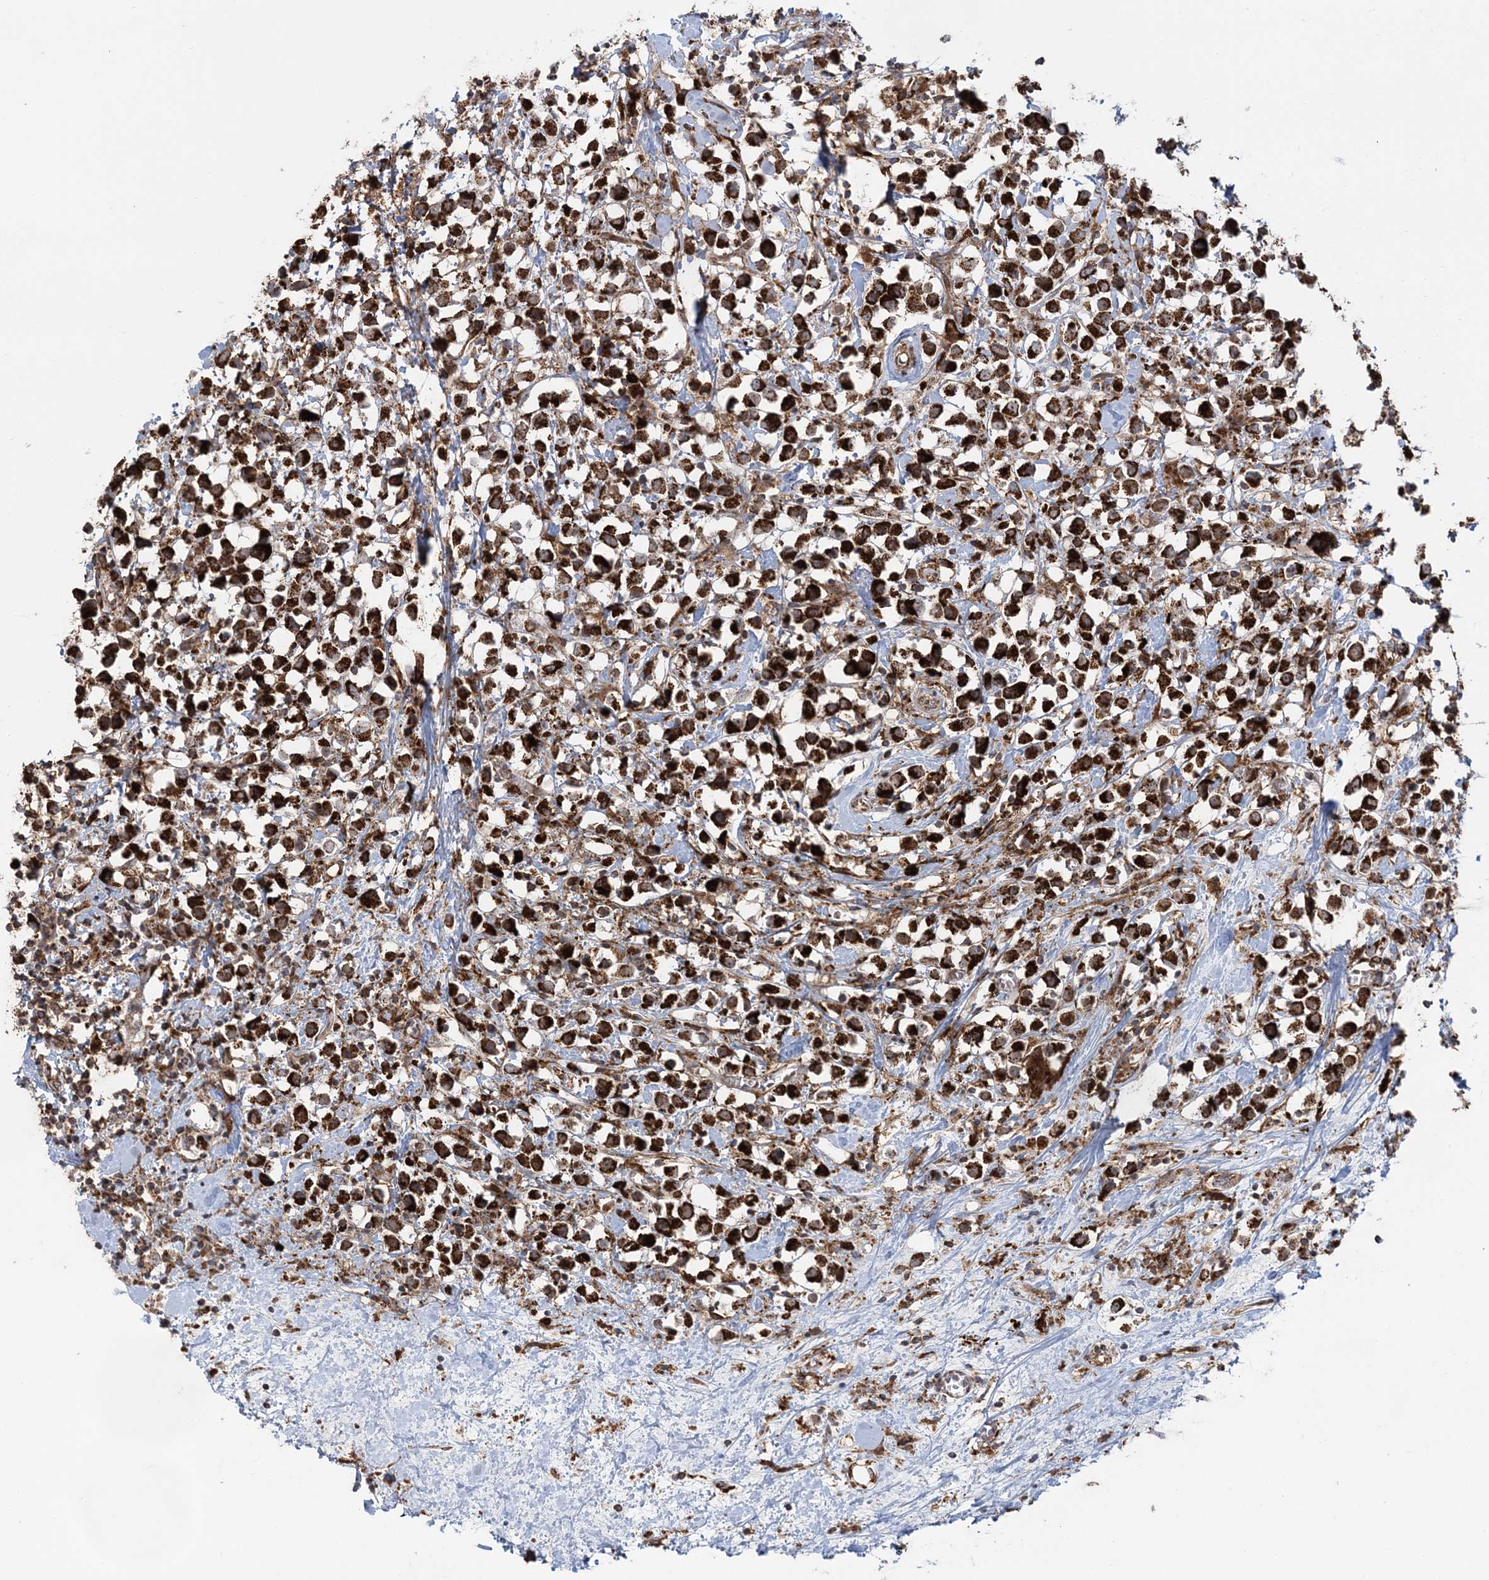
{"staining": {"intensity": "strong", "quantity": ">75%", "location": "cytoplasmic/membranous"}, "tissue": "breast cancer", "cell_type": "Tumor cells", "image_type": "cancer", "snomed": [{"axis": "morphology", "description": "Duct carcinoma"}, {"axis": "topography", "description": "Breast"}], "caption": "IHC histopathology image of neoplastic tissue: human breast cancer (intraductal carcinoma) stained using immunohistochemistry displays high levels of strong protein expression localized specifically in the cytoplasmic/membranous of tumor cells, appearing as a cytoplasmic/membranous brown color.", "gene": "LRPPRC", "patient": {"sex": "female", "age": 61}}